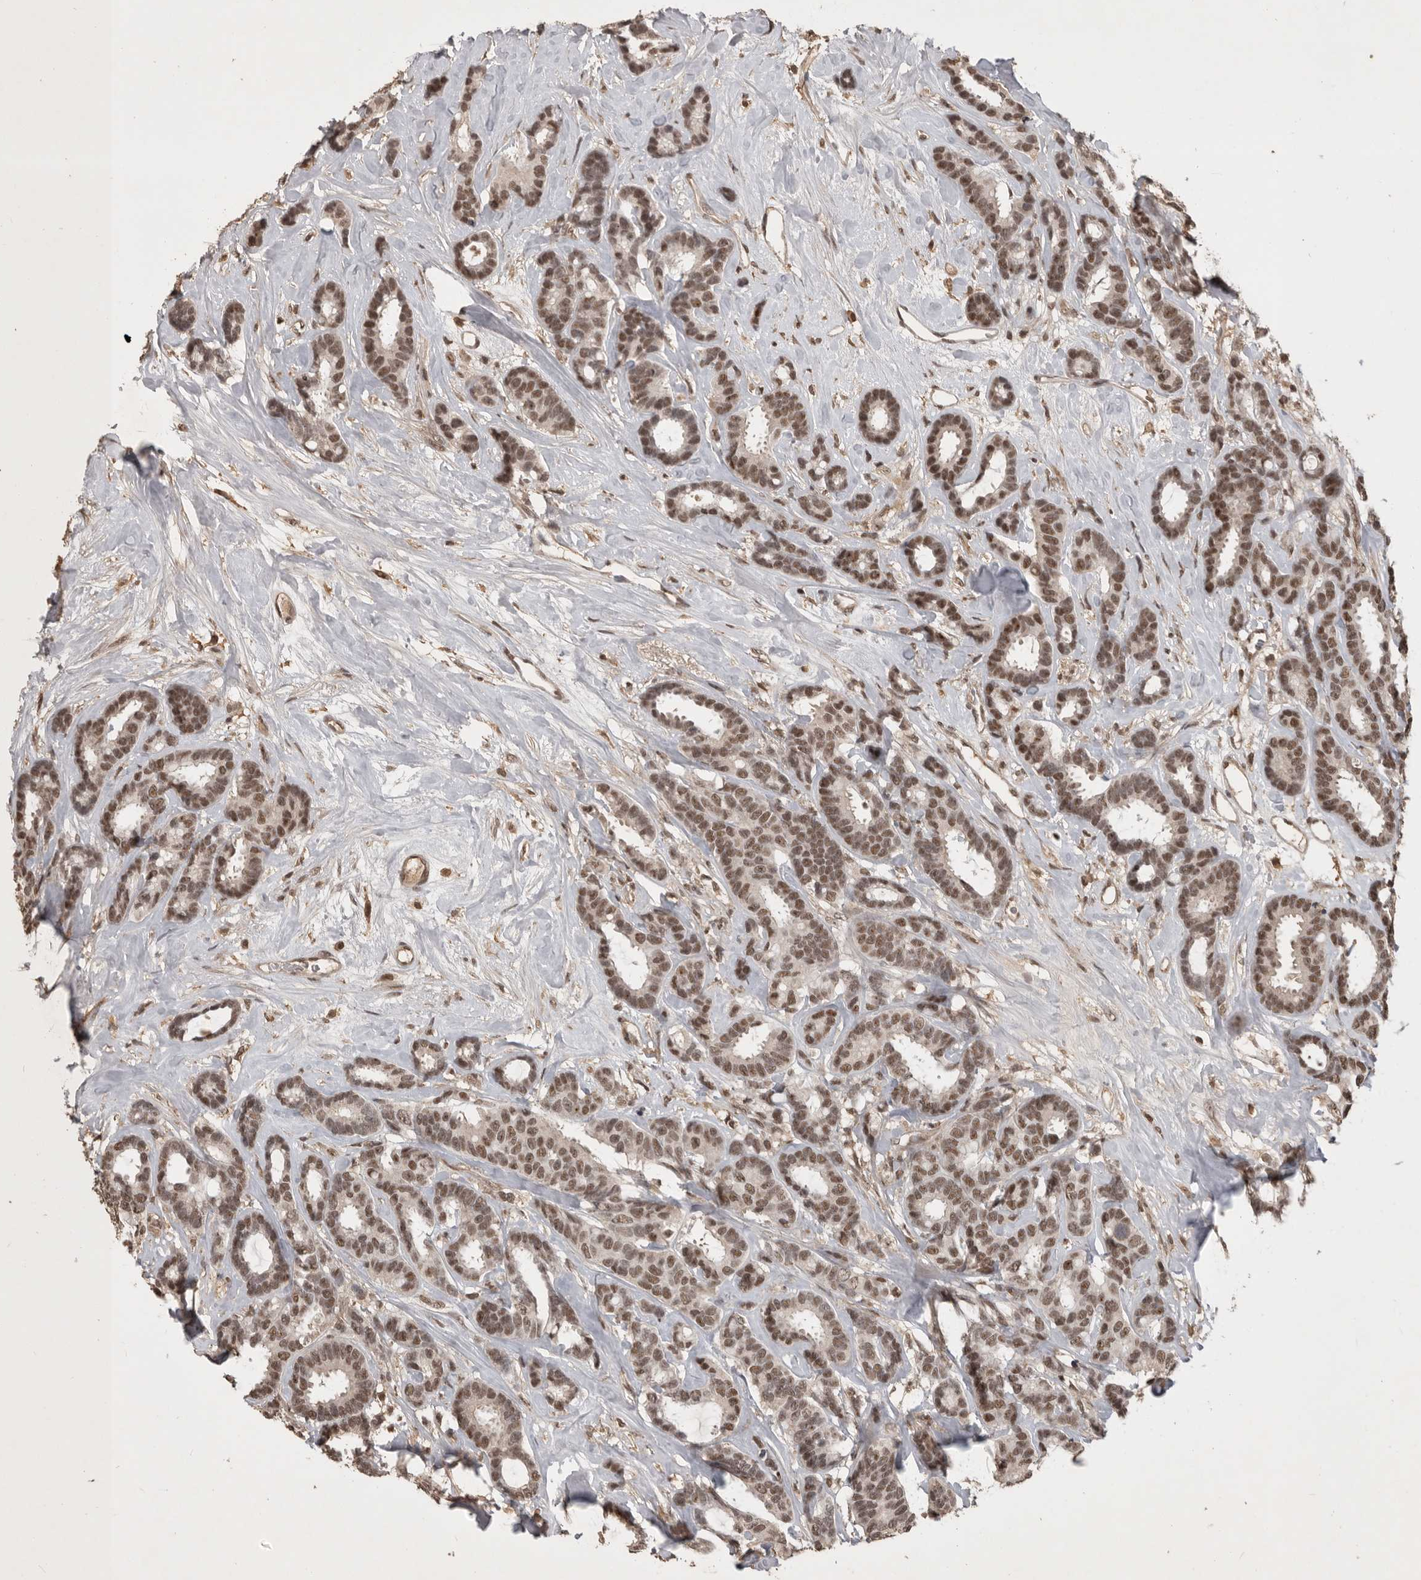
{"staining": {"intensity": "moderate", "quantity": ">75%", "location": "nuclear"}, "tissue": "breast cancer", "cell_type": "Tumor cells", "image_type": "cancer", "snomed": [{"axis": "morphology", "description": "Duct carcinoma"}, {"axis": "topography", "description": "Breast"}], "caption": "Protein staining of breast cancer (intraductal carcinoma) tissue exhibits moderate nuclear expression in about >75% of tumor cells.", "gene": "CBLL1", "patient": {"sex": "female", "age": 87}}